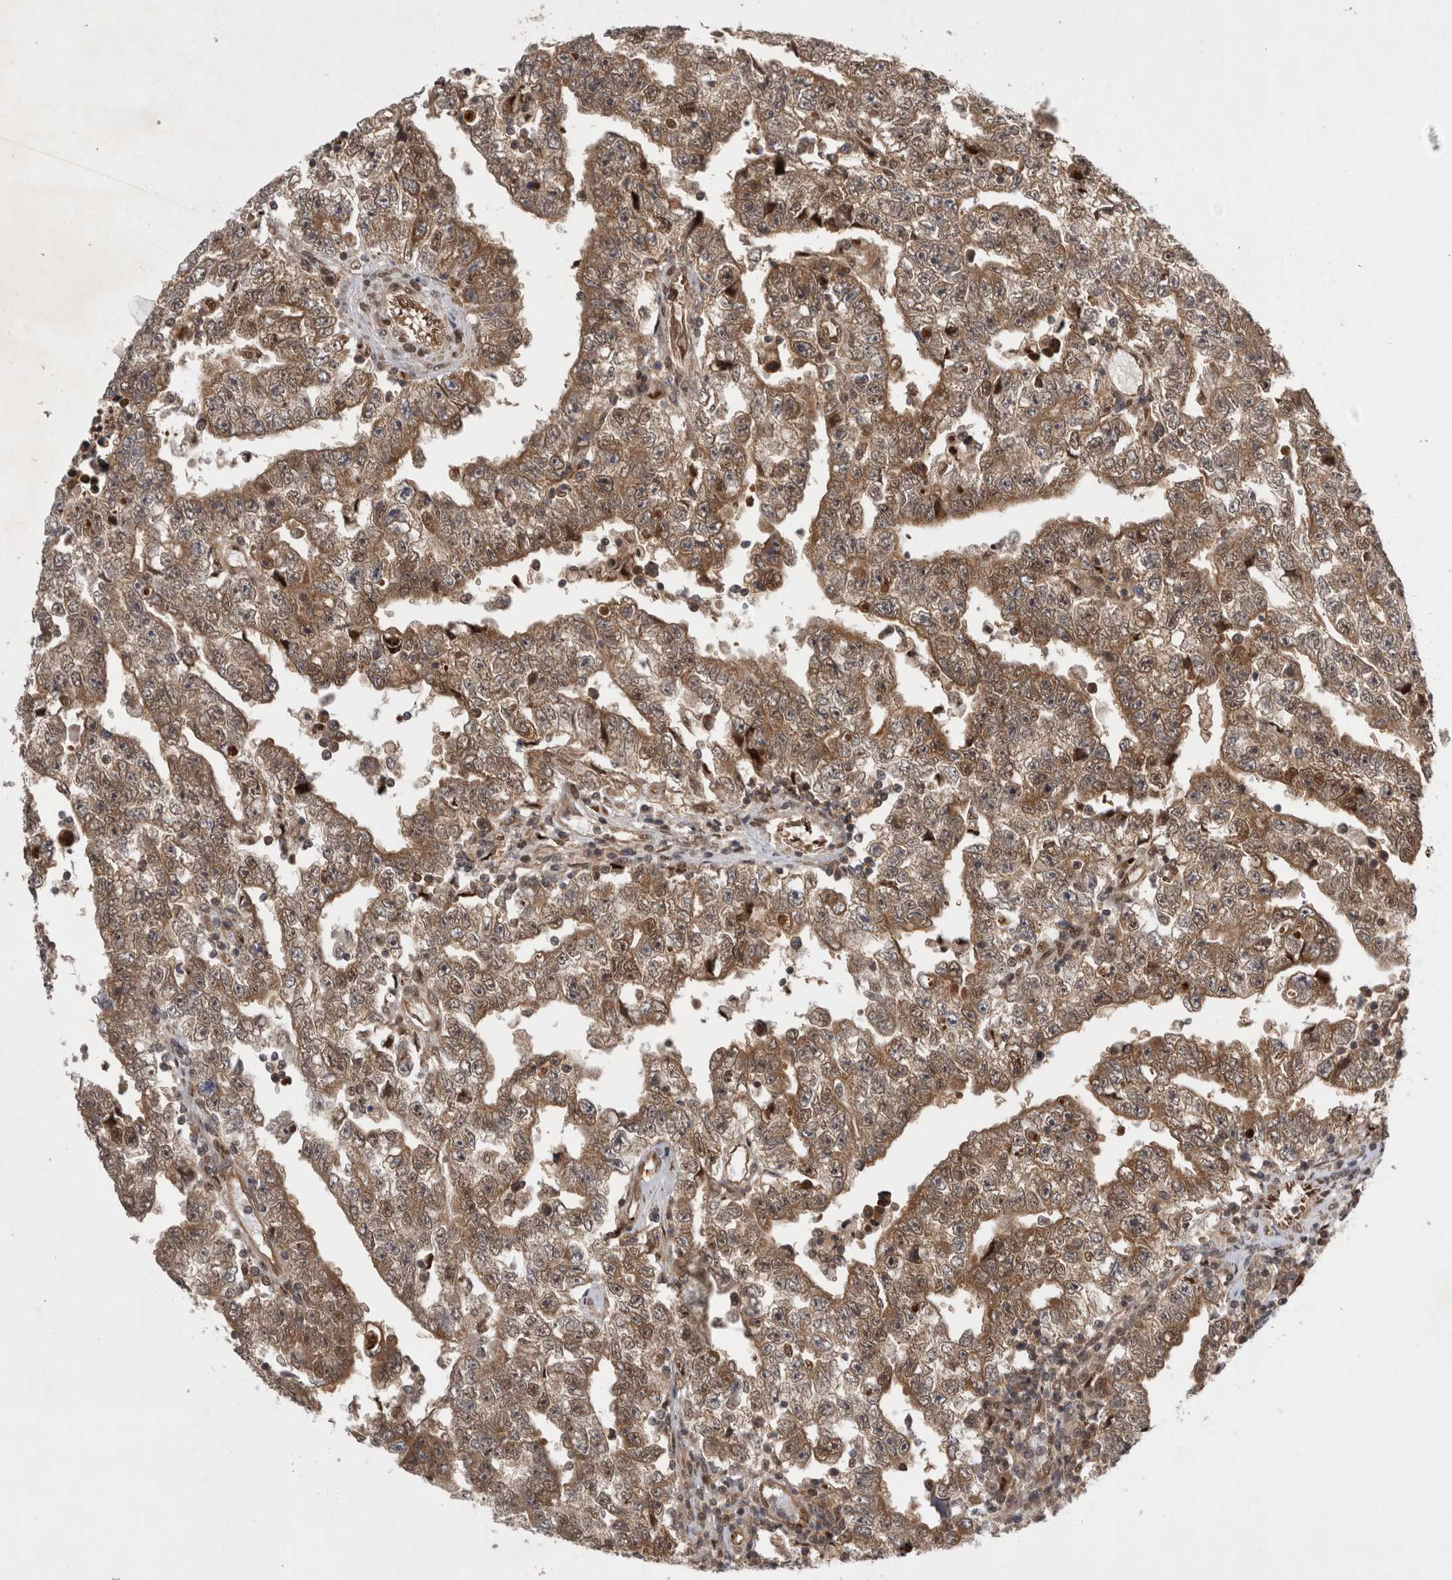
{"staining": {"intensity": "moderate", "quantity": ">75%", "location": "cytoplasmic/membranous"}, "tissue": "testis cancer", "cell_type": "Tumor cells", "image_type": "cancer", "snomed": [{"axis": "morphology", "description": "Carcinoma, Embryonal, NOS"}, {"axis": "topography", "description": "Testis"}], "caption": "Brown immunohistochemical staining in testis cancer displays moderate cytoplasmic/membranous staining in approximately >75% of tumor cells.", "gene": "PSMB2", "patient": {"sex": "male", "age": 25}}